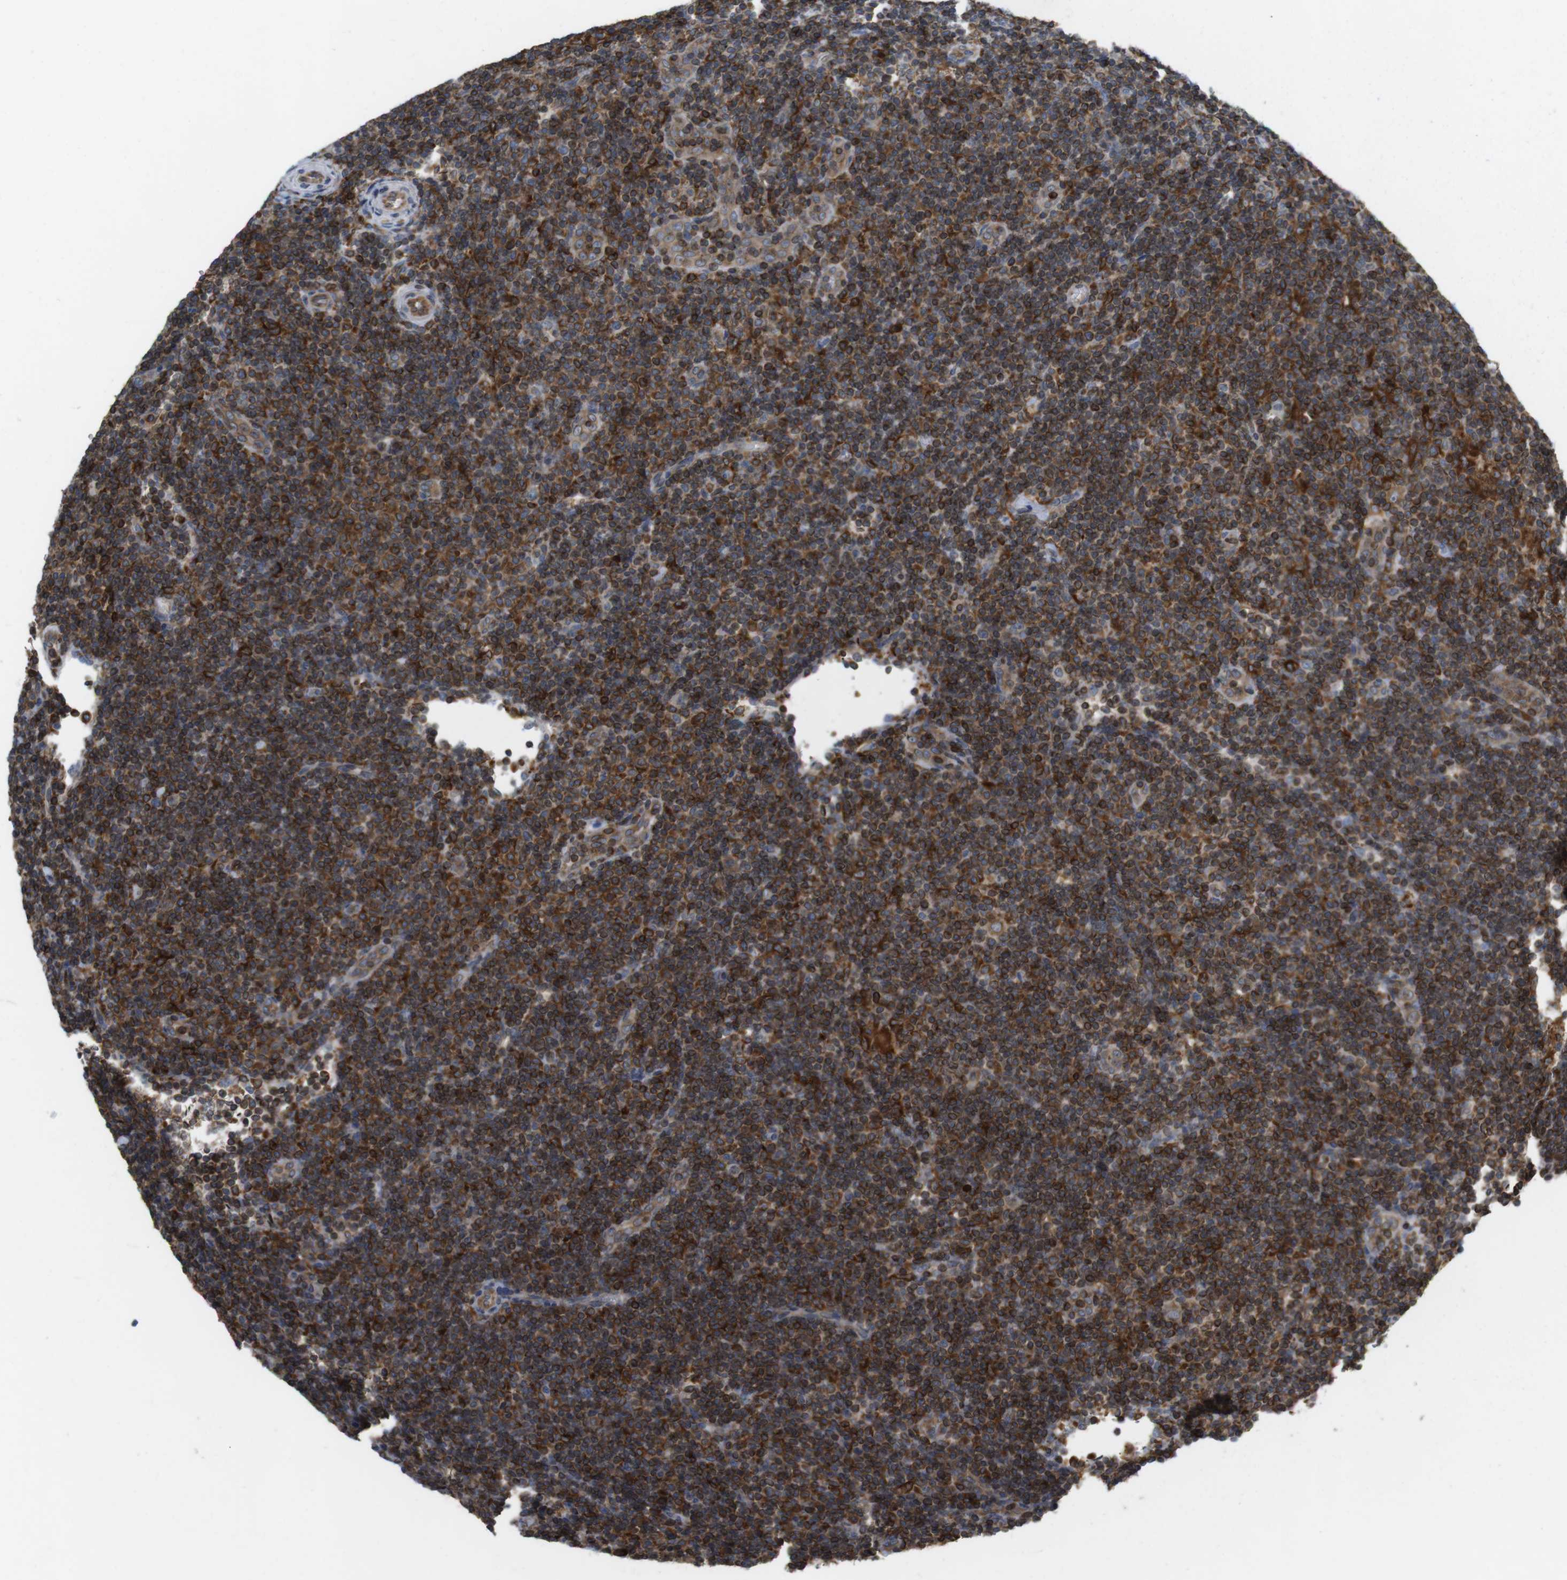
{"staining": {"intensity": "moderate", "quantity": "<25%", "location": "cytoplasmic/membranous"}, "tissue": "lymphoma", "cell_type": "Tumor cells", "image_type": "cancer", "snomed": [{"axis": "morphology", "description": "Hodgkin's disease, NOS"}, {"axis": "topography", "description": "Lymph node"}], "caption": "Immunohistochemical staining of lymphoma displays low levels of moderate cytoplasmic/membranous protein expression in about <25% of tumor cells.", "gene": "ARL6IP5", "patient": {"sex": "female", "age": 57}}